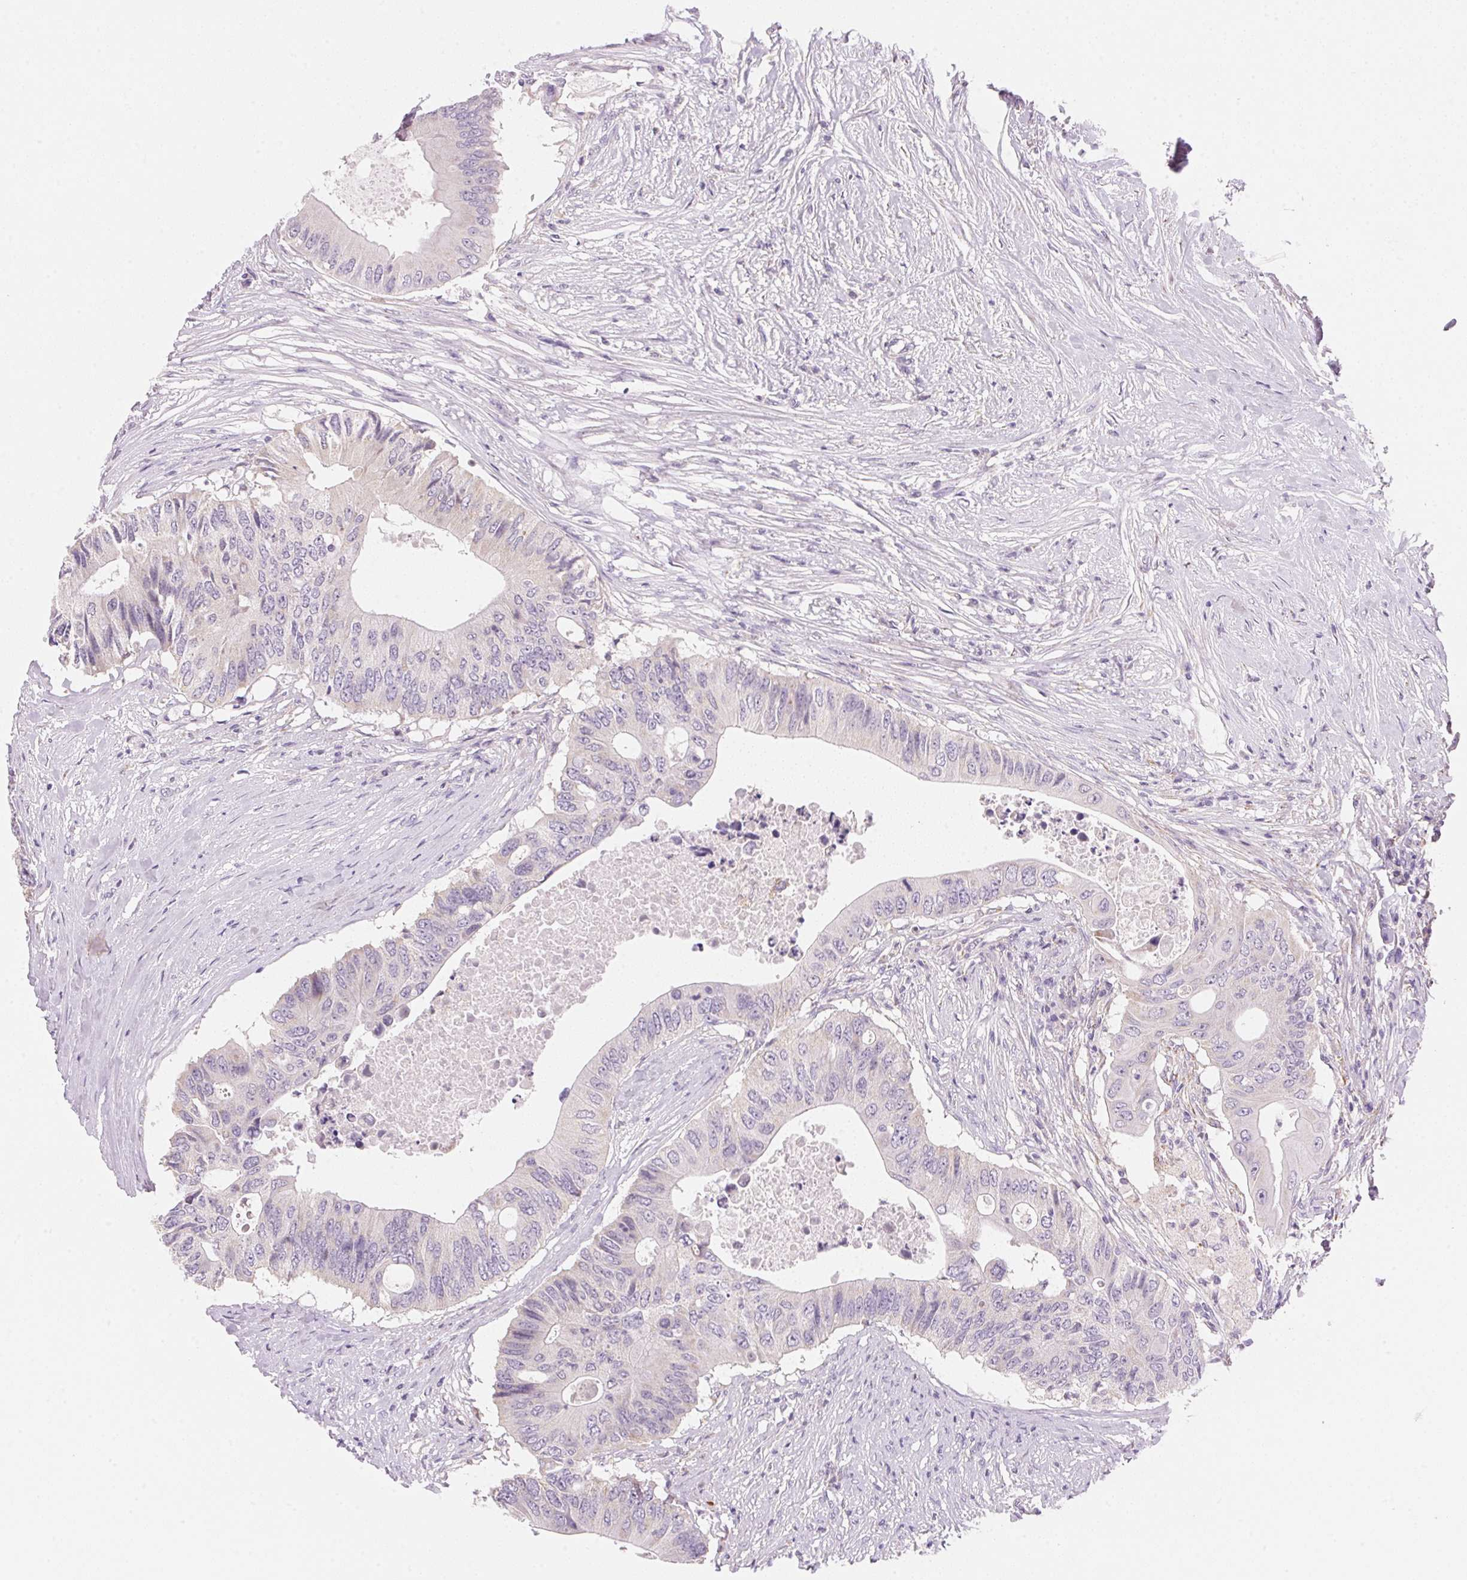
{"staining": {"intensity": "negative", "quantity": "none", "location": "none"}, "tissue": "colorectal cancer", "cell_type": "Tumor cells", "image_type": "cancer", "snomed": [{"axis": "morphology", "description": "Adenocarcinoma, NOS"}, {"axis": "topography", "description": "Colon"}], "caption": "DAB immunohistochemical staining of human colorectal cancer reveals no significant expression in tumor cells.", "gene": "CYP11B1", "patient": {"sex": "male", "age": 71}}